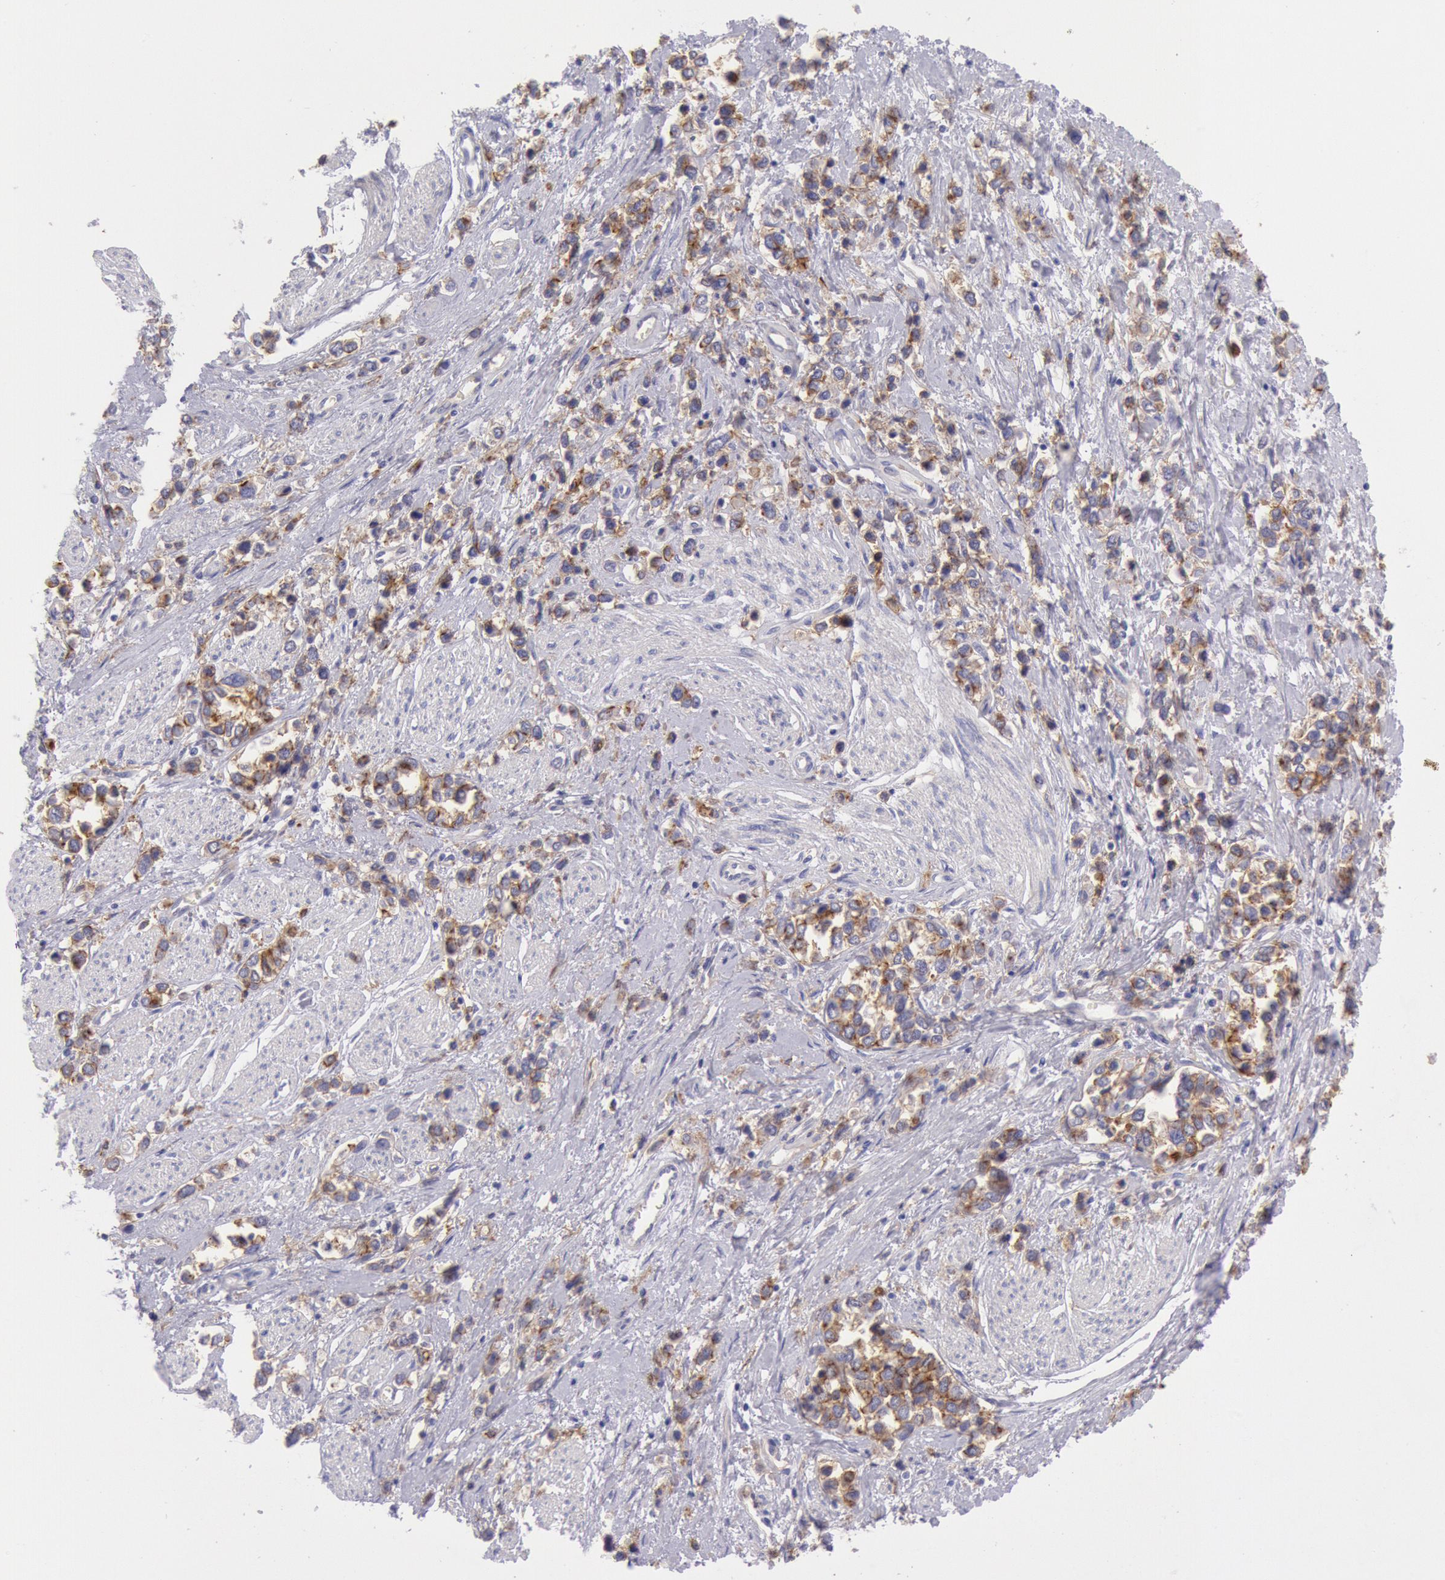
{"staining": {"intensity": "moderate", "quantity": "25%-75%", "location": "cytoplasmic/membranous"}, "tissue": "stomach cancer", "cell_type": "Tumor cells", "image_type": "cancer", "snomed": [{"axis": "morphology", "description": "Adenocarcinoma, NOS"}, {"axis": "topography", "description": "Stomach, upper"}], "caption": "Human stomach cancer stained with a protein marker exhibits moderate staining in tumor cells.", "gene": "LYN", "patient": {"sex": "male", "age": 76}}